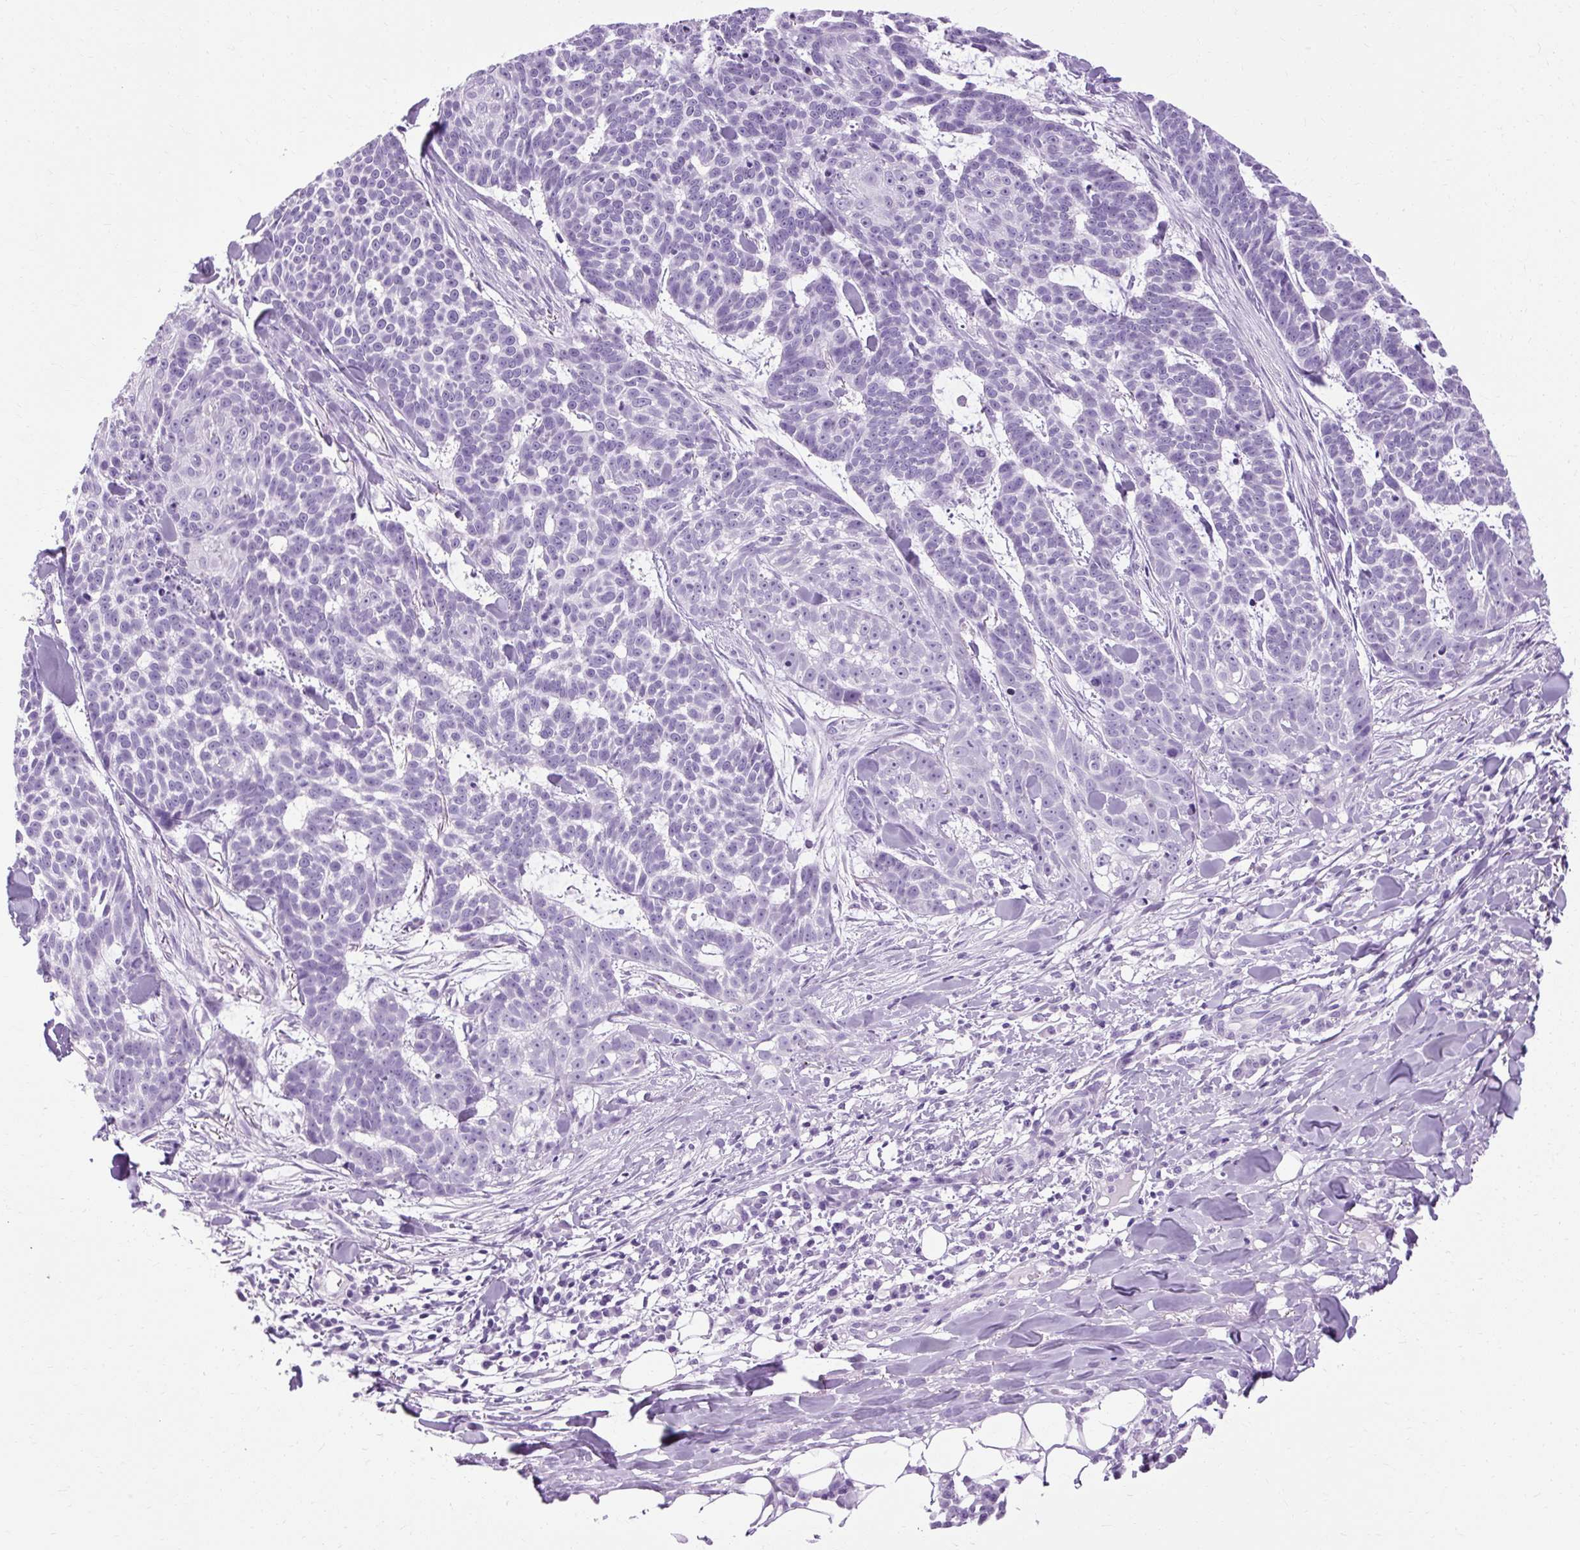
{"staining": {"intensity": "negative", "quantity": "none", "location": "none"}, "tissue": "skin cancer", "cell_type": "Tumor cells", "image_type": "cancer", "snomed": [{"axis": "morphology", "description": "Basal cell carcinoma"}, {"axis": "topography", "description": "Skin"}], "caption": "A high-resolution image shows IHC staining of skin cancer (basal cell carcinoma), which demonstrates no significant expression in tumor cells.", "gene": "B3GNT4", "patient": {"sex": "female", "age": 93}}